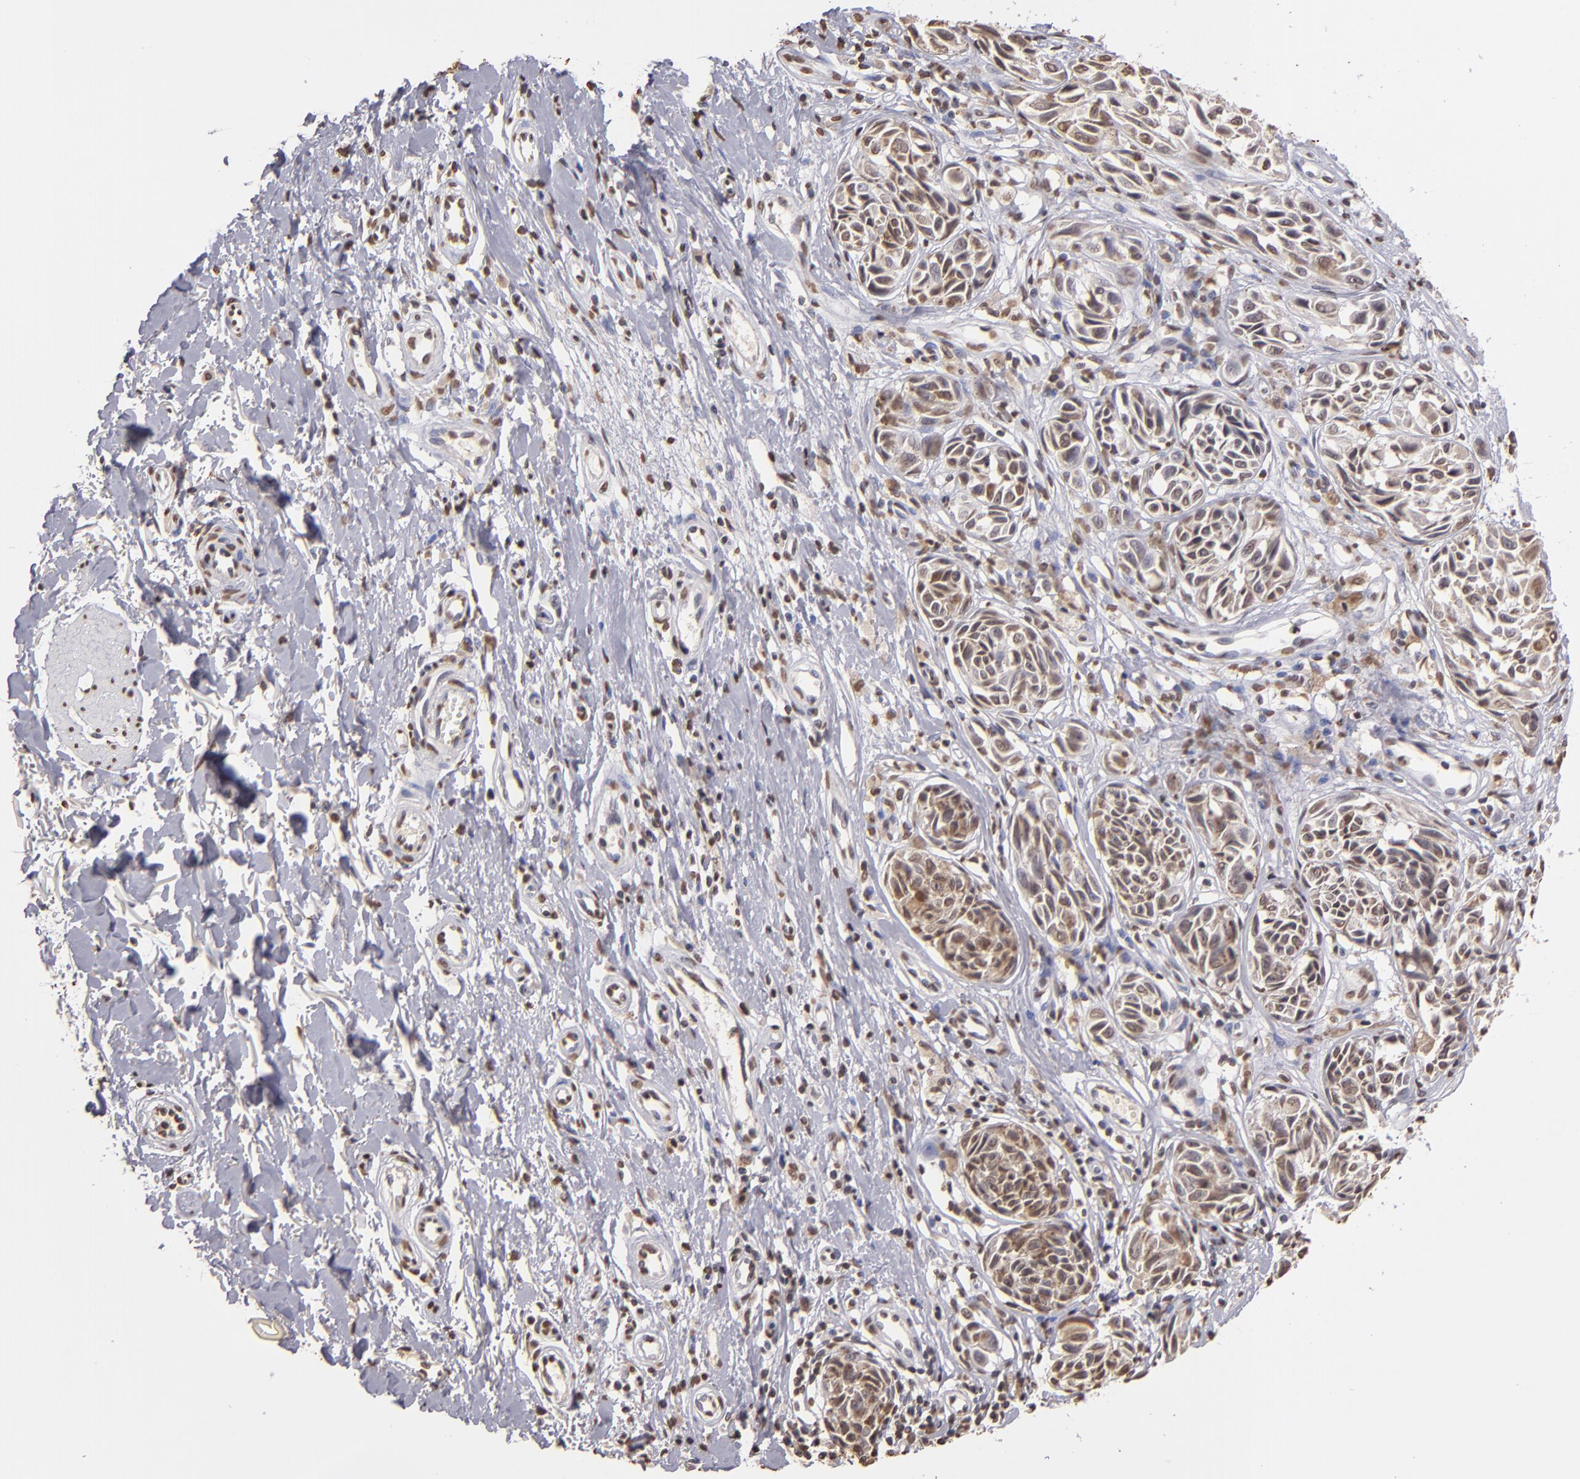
{"staining": {"intensity": "moderate", "quantity": "25%-75%", "location": "nuclear"}, "tissue": "melanoma", "cell_type": "Tumor cells", "image_type": "cancer", "snomed": [{"axis": "morphology", "description": "Malignant melanoma, NOS"}, {"axis": "topography", "description": "Skin"}], "caption": "The image reveals immunohistochemical staining of melanoma. There is moderate nuclear staining is appreciated in approximately 25%-75% of tumor cells.", "gene": "LBX1", "patient": {"sex": "male", "age": 67}}